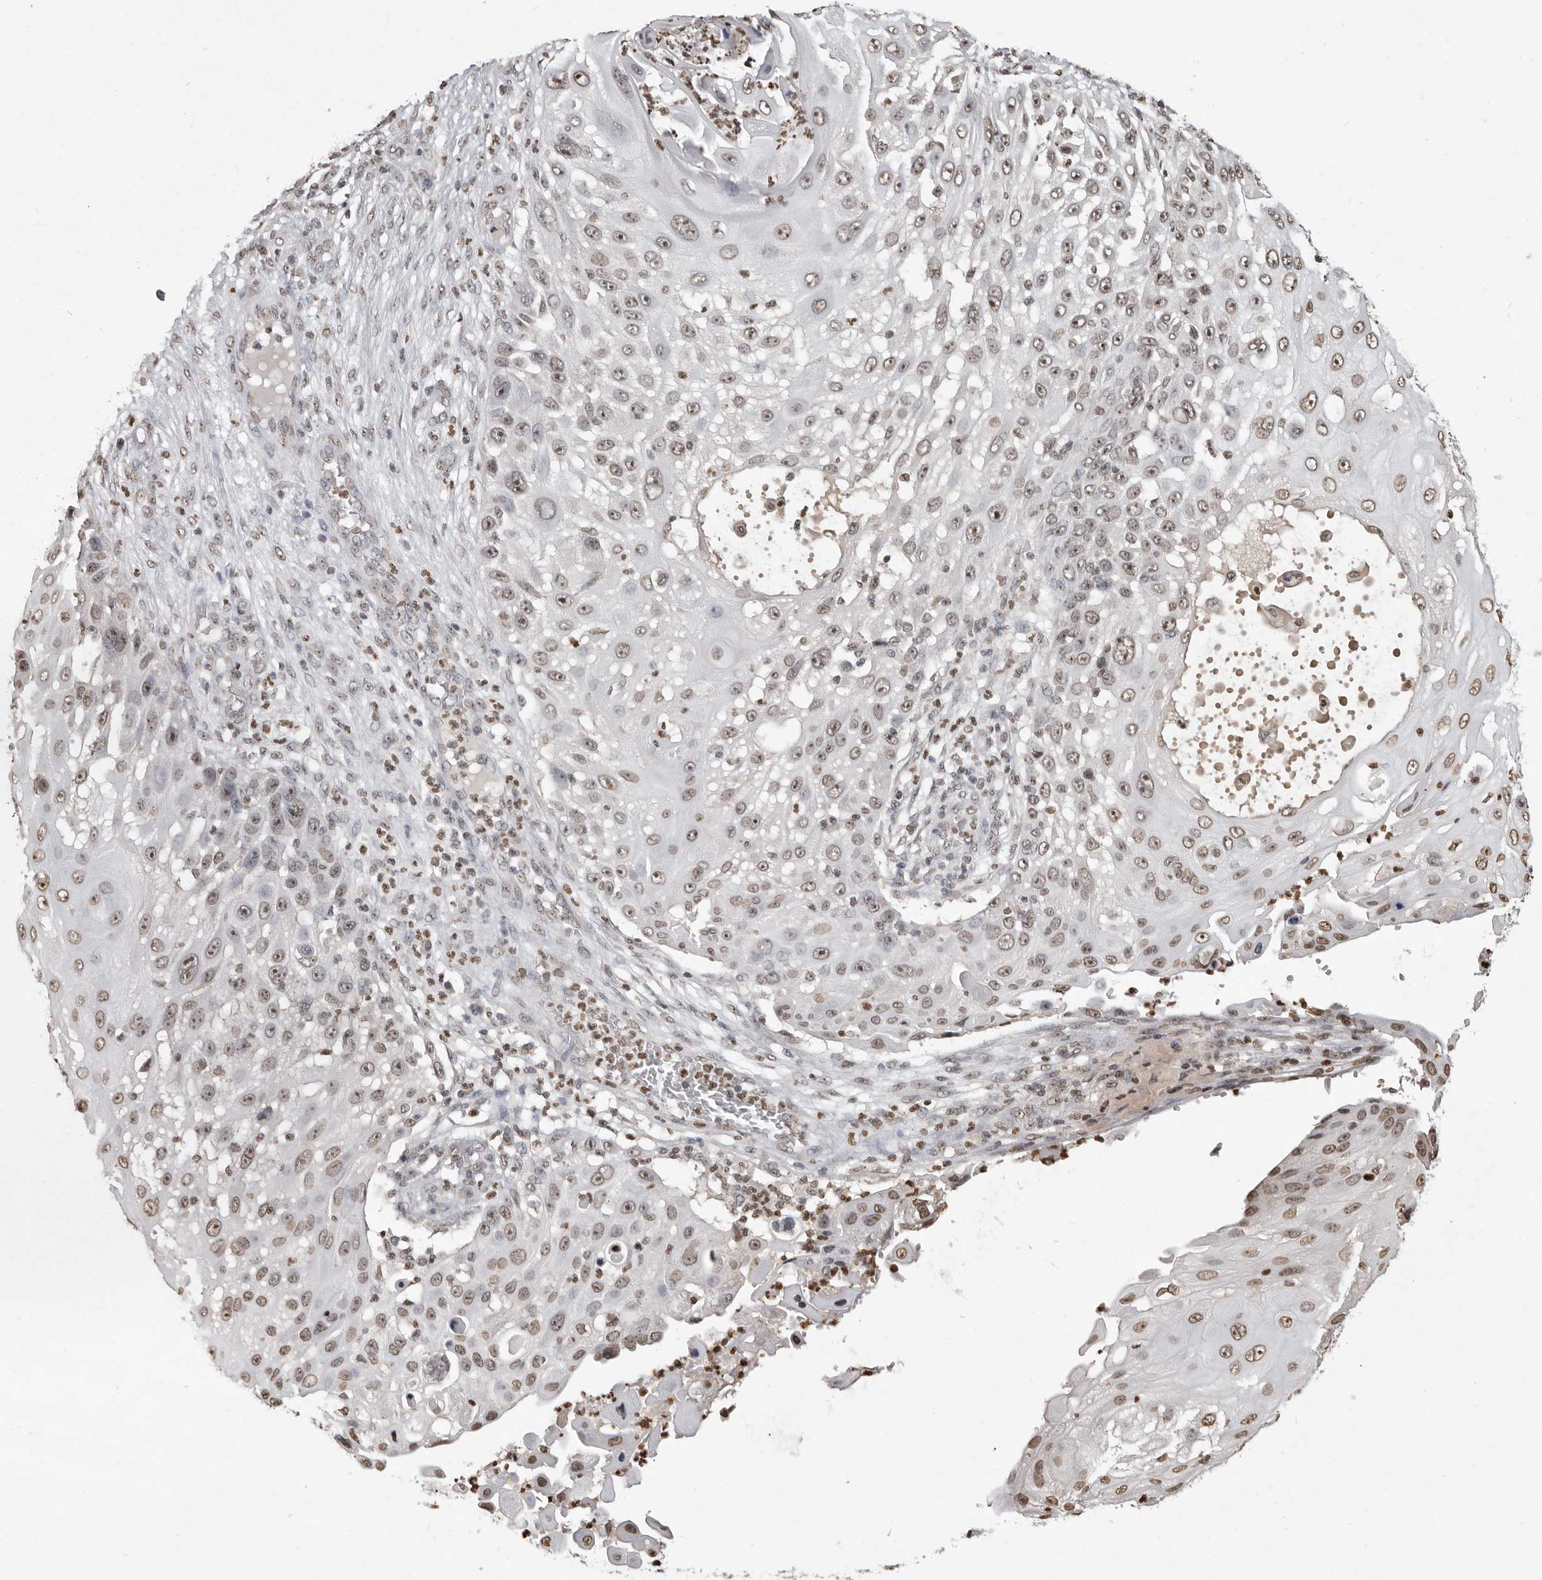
{"staining": {"intensity": "weak", "quantity": ">75%", "location": "nuclear"}, "tissue": "skin cancer", "cell_type": "Tumor cells", "image_type": "cancer", "snomed": [{"axis": "morphology", "description": "Squamous cell carcinoma, NOS"}, {"axis": "topography", "description": "Skin"}], "caption": "Skin squamous cell carcinoma stained for a protein exhibits weak nuclear positivity in tumor cells.", "gene": "WDR45", "patient": {"sex": "female", "age": 44}}